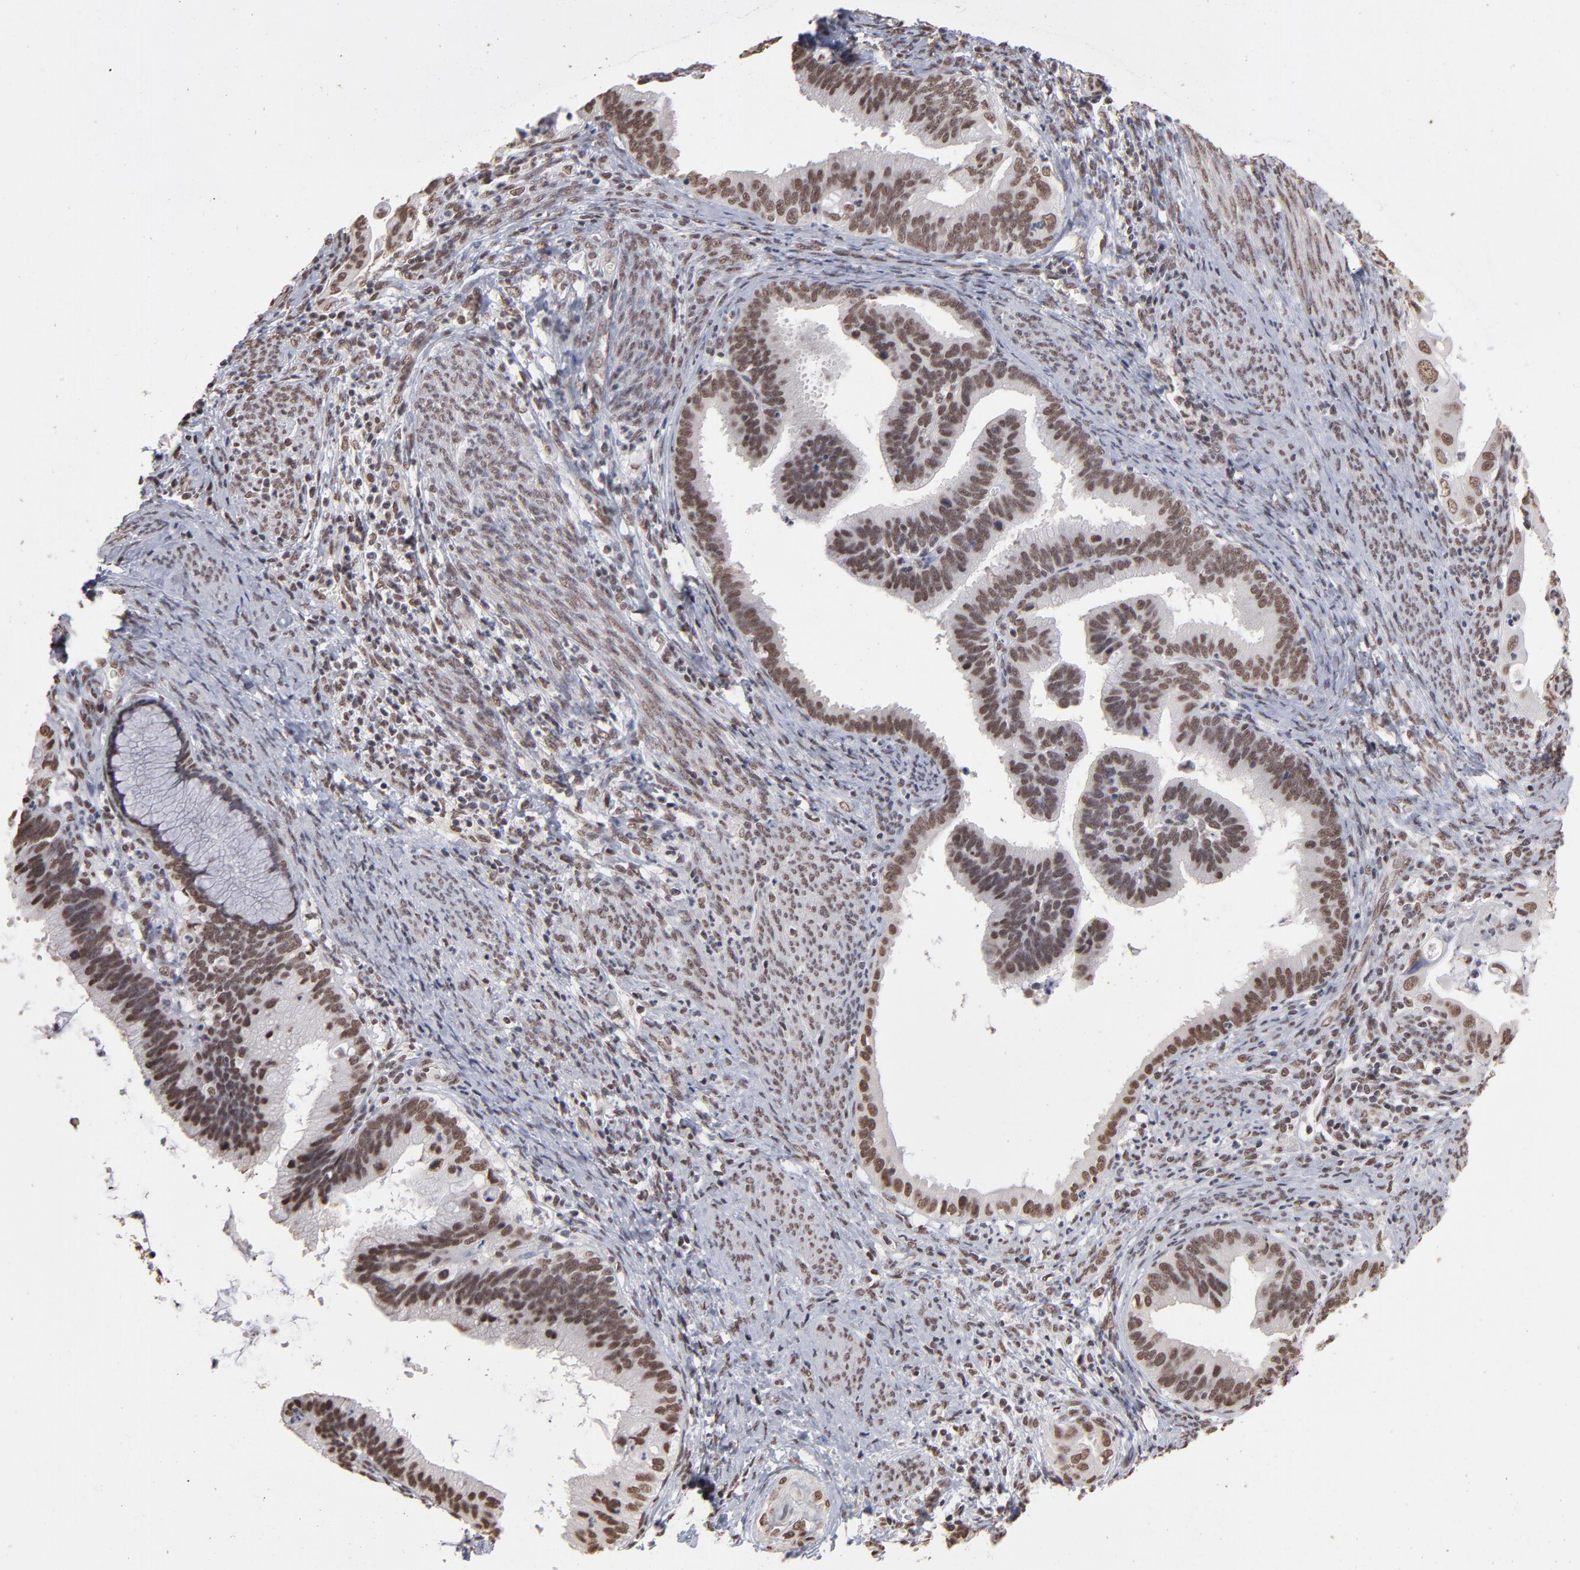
{"staining": {"intensity": "moderate", "quantity": ">75%", "location": "nuclear"}, "tissue": "cervical cancer", "cell_type": "Tumor cells", "image_type": "cancer", "snomed": [{"axis": "morphology", "description": "Adenocarcinoma, NOS"}, {"axis": "topography", "description": "Cervix"}], "caption": "High-magnification brightfield microscopy of cervical adenocarcinoma stained with DAB (3,3'-diaminobenzidine) (brown) and counterstained with hematoxylin (blue). tumor cells exhibit moderate nuclear expression is present in about>75% of cells.", "gene": "ZNF3", "patient": {"sex": "female", "age": 47}}